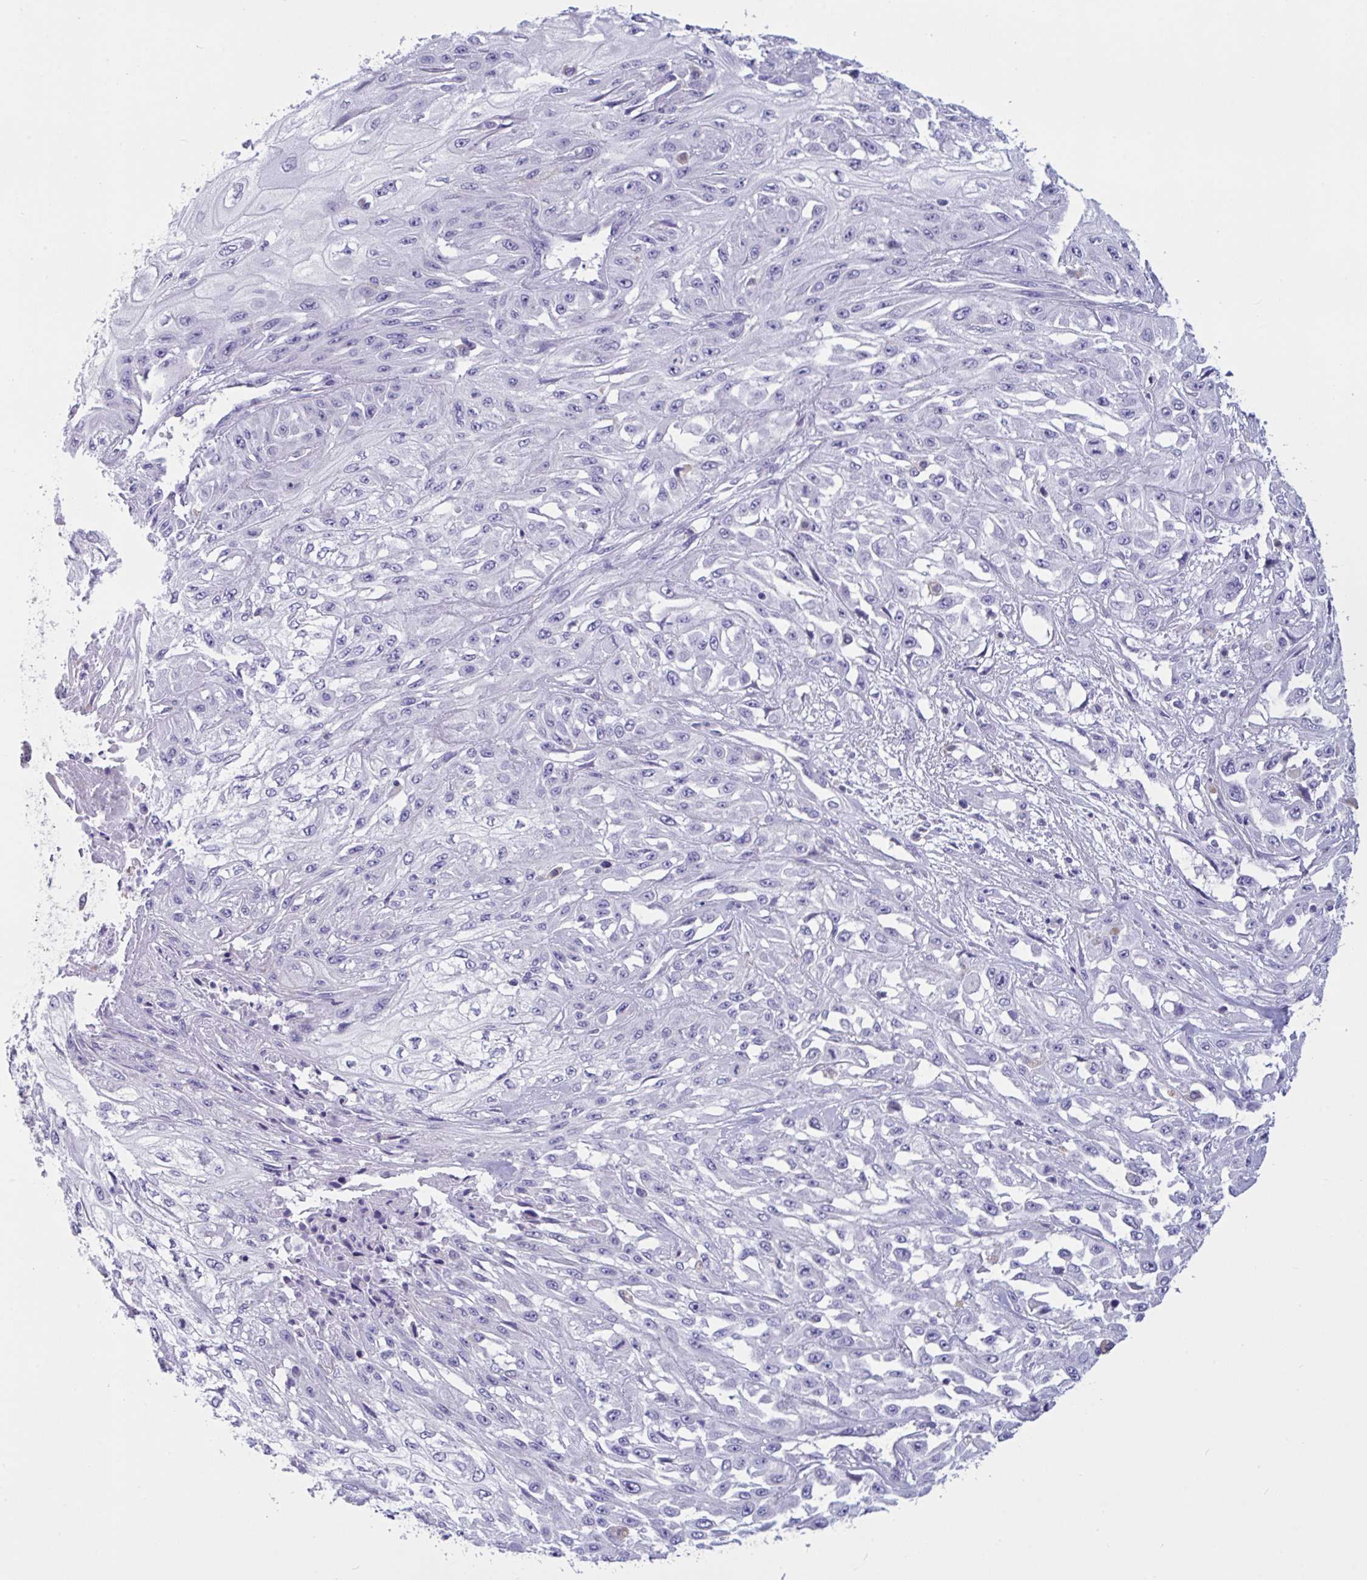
{"staining": {"intensity": "negative", "quantity": "none", "location": "none"}, "tissue": "skin cancer", "cell_type": "Tumor cells", "image_type": "cancer", "snomed": [{"axis": "morphology", "description": "Squamous cell carcinoma, NOS"}, {"axis": "morphology", "description": "Squamous cell carcinoma, metastatic, NOS"}, {"axis": "topography", "description": "Skin"}, {"axis": "topography", "description": "Lymph node"}], "caption": "This is a histopathology image of IHC staining of metastatic squamous cell carcinoma (skin), which shows no positivity in tumor cells.", "gene": "RPL22L1", "patient": {"sex": "male", "age": 75}}